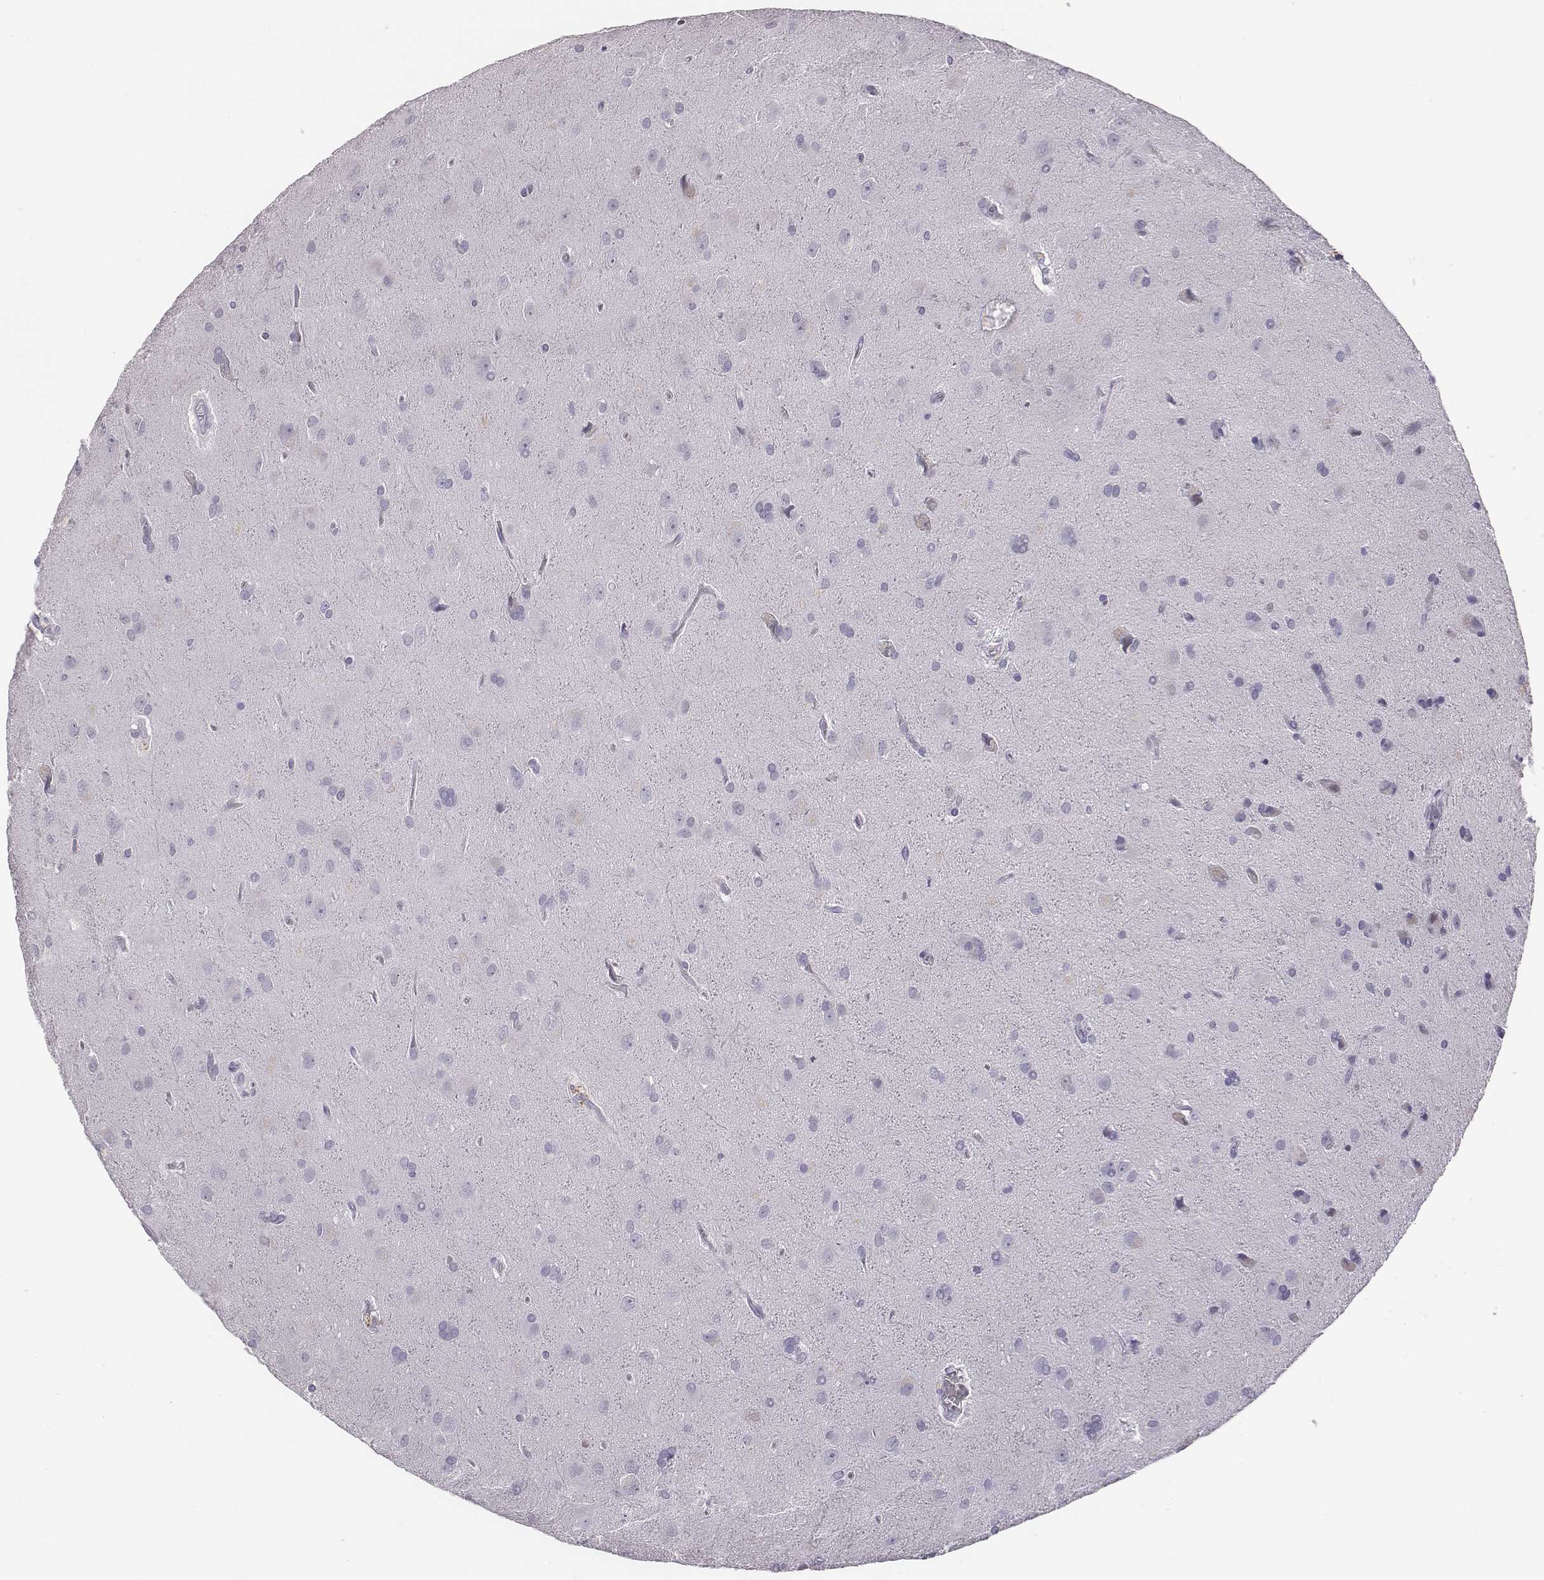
{"staining": {"intensity": "negative", "quantity": "none", "location": "none"}, "tissue": "glioma", "cell_type": "Tumor cells", "image_type": "cancer", "snomed": [{"axis": "morphology", "description": "Glioma, malignant, Low grade"}, {"axis": "topography", "description": "Brain"}], "caption": "DAB immunohistochemical staining of human glioma shows no significant positivity in tumor cells.", "gene": "ACOD1", "patient": {"sex": "male", "age": 58}}